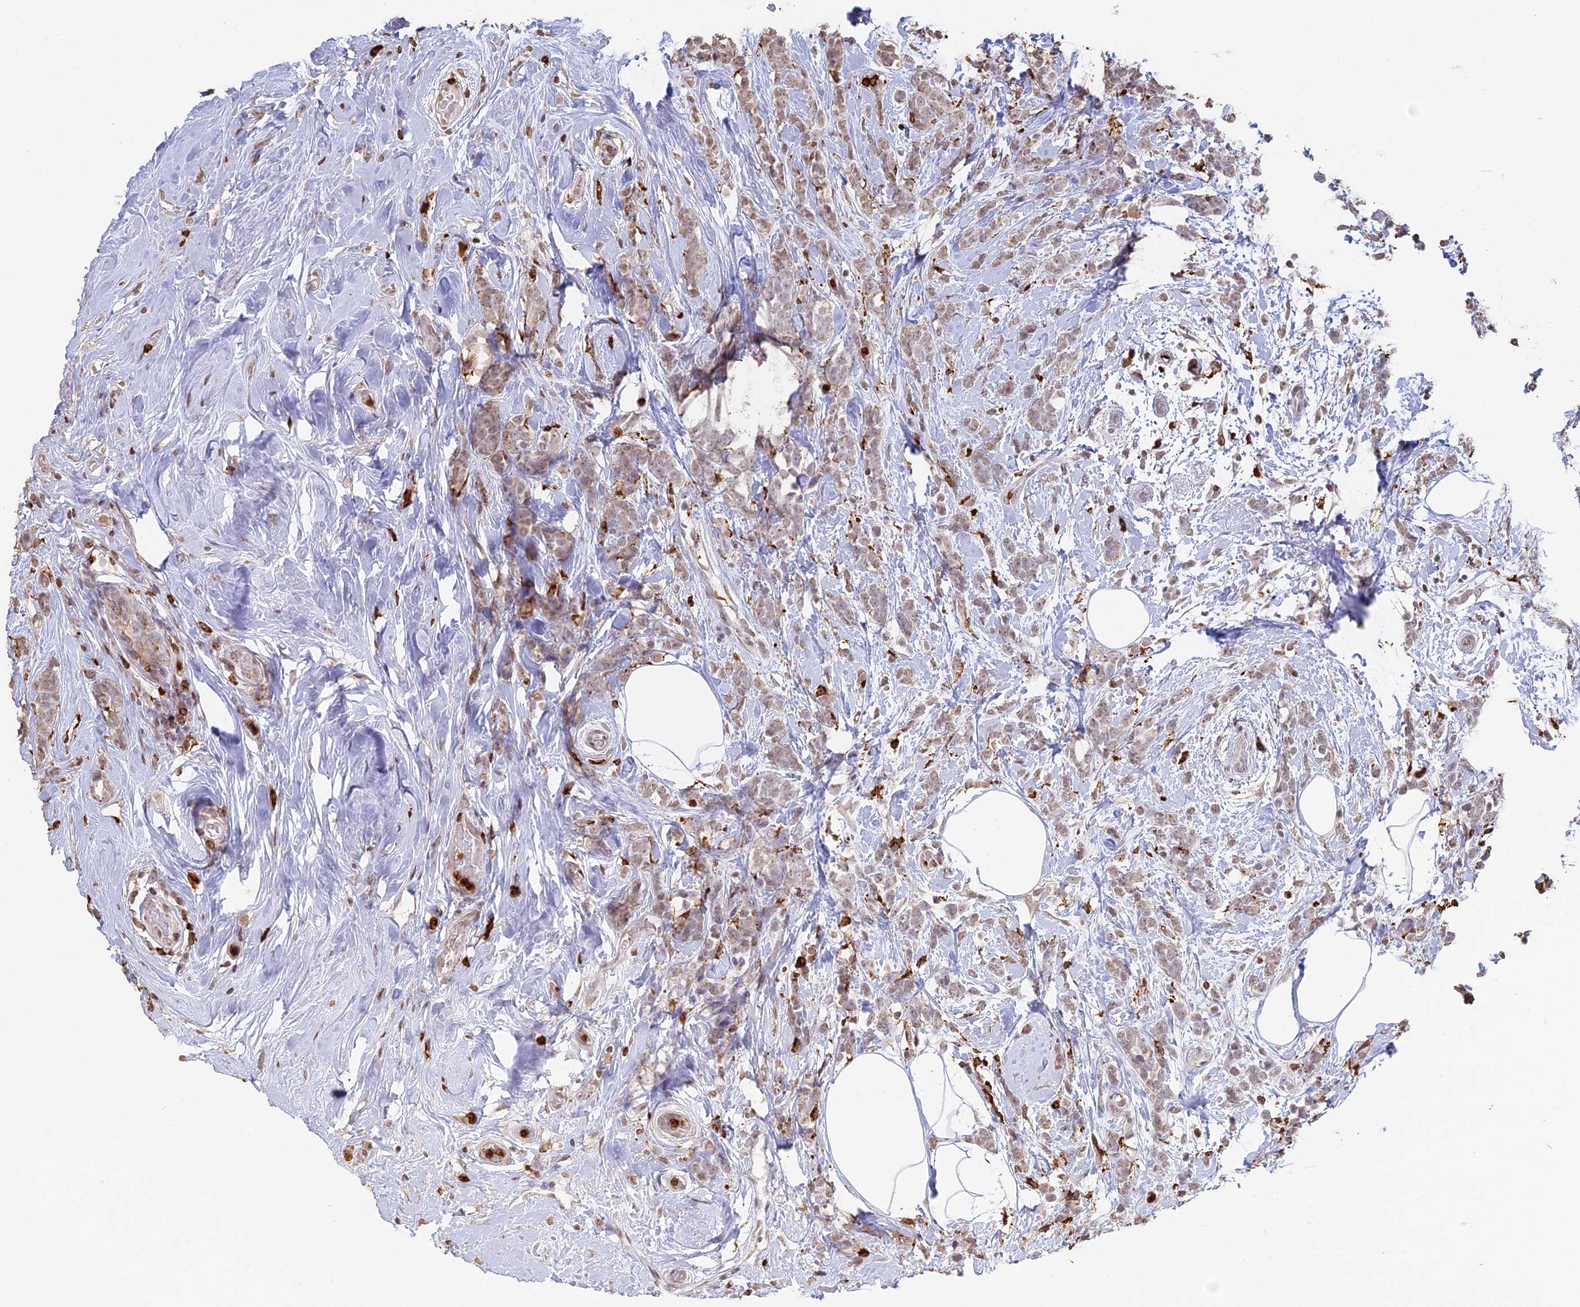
{"staining": {"intensity": "moderate", "quantity": ">75%", "location": "cytoplasmic/membranous"}, "tissue": "breast cancer", "cell_type": "Tumor cells", "image_type": "cancer", "snomed": [{"axis": "morphology", "description": "Lobular carcinoma"}, {"axis": "topography", "description": "Breast"}], "caption": "Tumor cells display medium levels of moderate cytoplasmic/membranous positivity in about >75% of cells in breast cancer. (Stains: DAB (3,3'-diaminobenzidine) in brown, nuclei in blue, Microscopy: brightfield microscopy at high magnification).", "gene": "APOBR", "patient": {"sex": "female", "age": 58}}